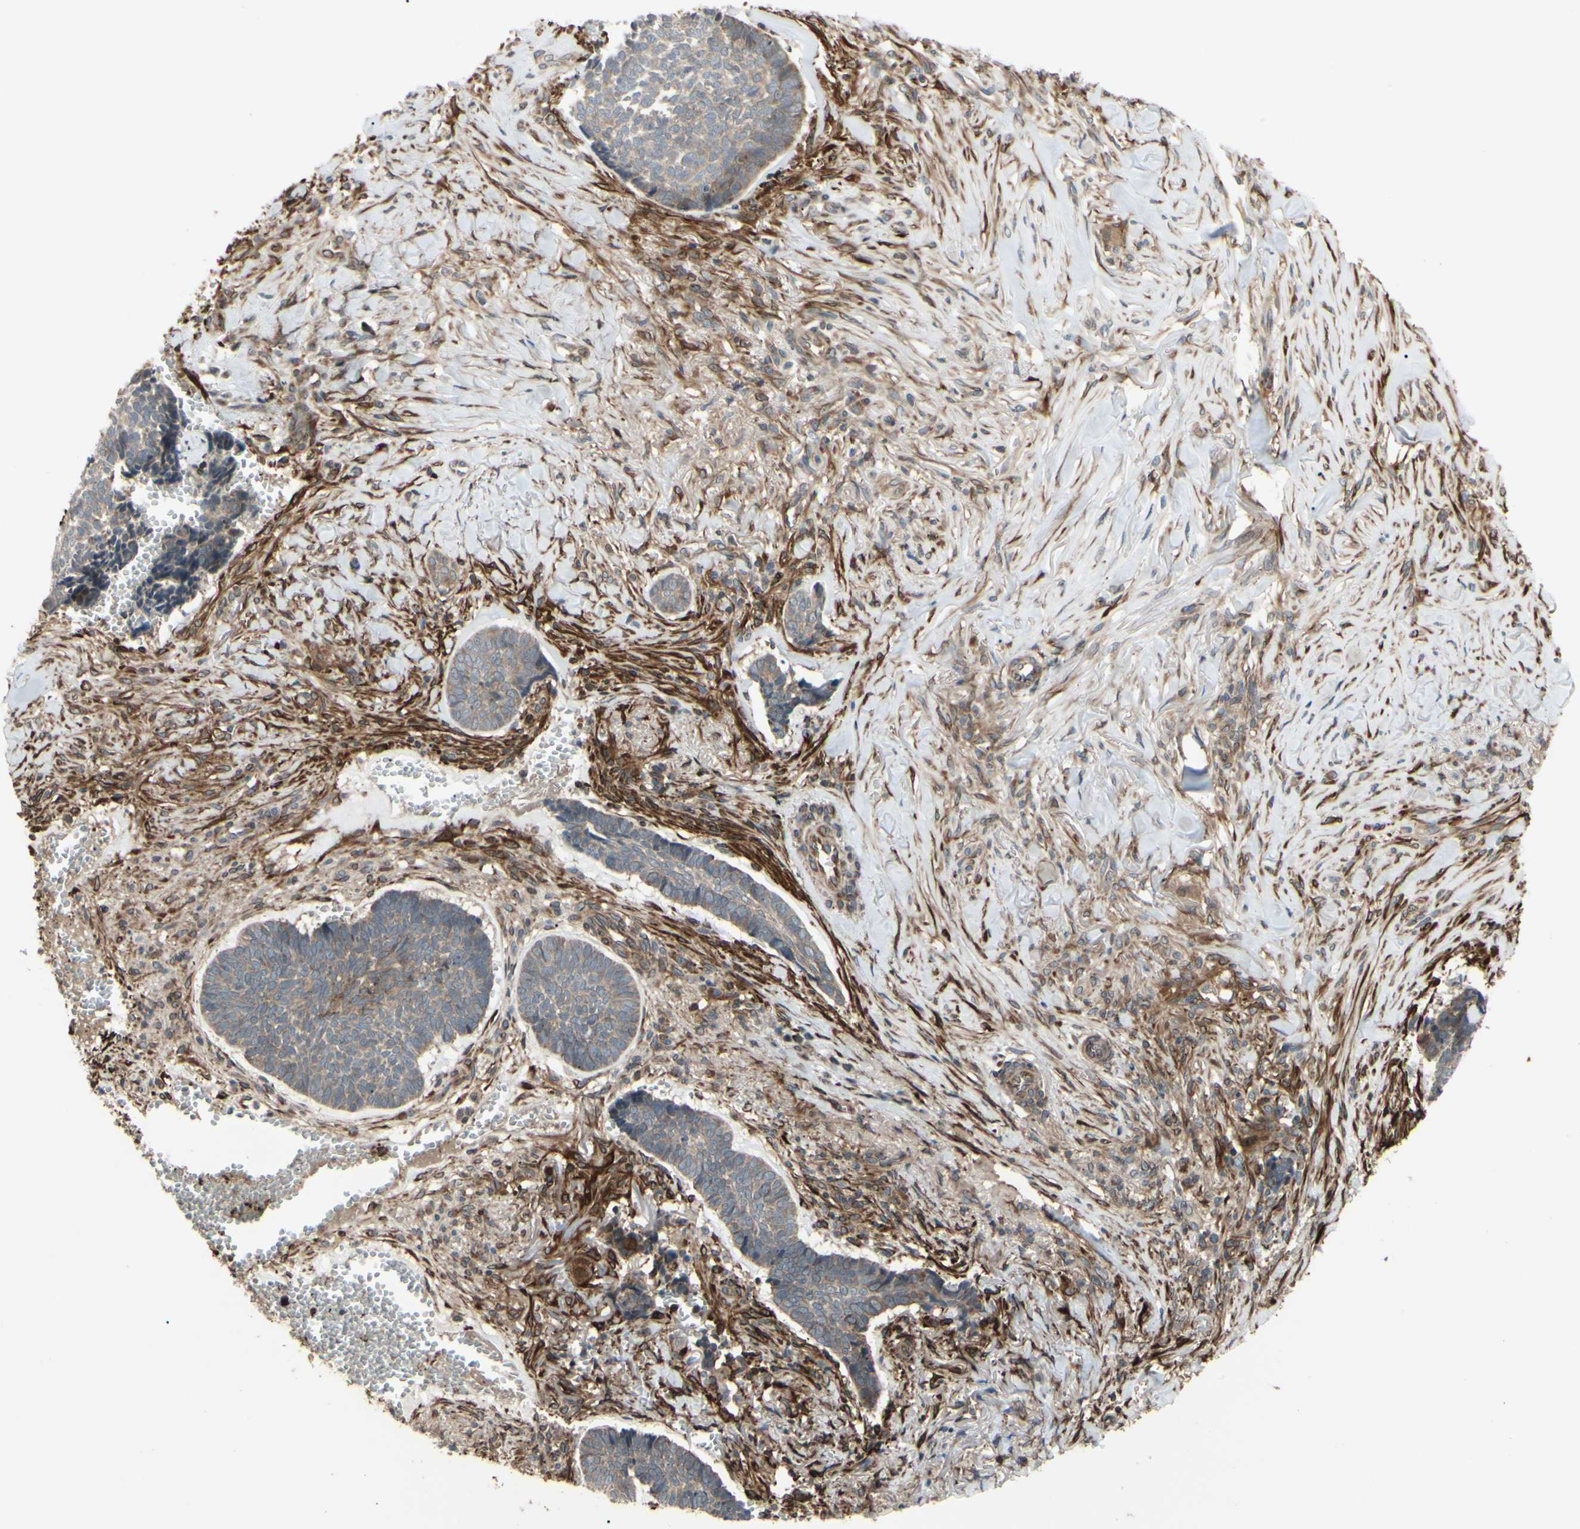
{"staining": {"intensity": "weak", "quantity": ">75%", "location": "cytoplasmic/membranous"}, "tissue": "skin cancer", "cell_type": "Tumor cells", "image_type": "cancer", "snomed": [{"axis": "morphology", "description": "Basal cell carcinoma"}, {"axis": "topography", "description": "Skin"}], "caption": "Immunohistochemistry (DAB) staining of skin basal cell carcinoma displays weak cytoplasmic/membranous protein staining in about >75% of tumor cells.", "gene": "PRAF2", "patient": {"sex": "male", "age": 84}}